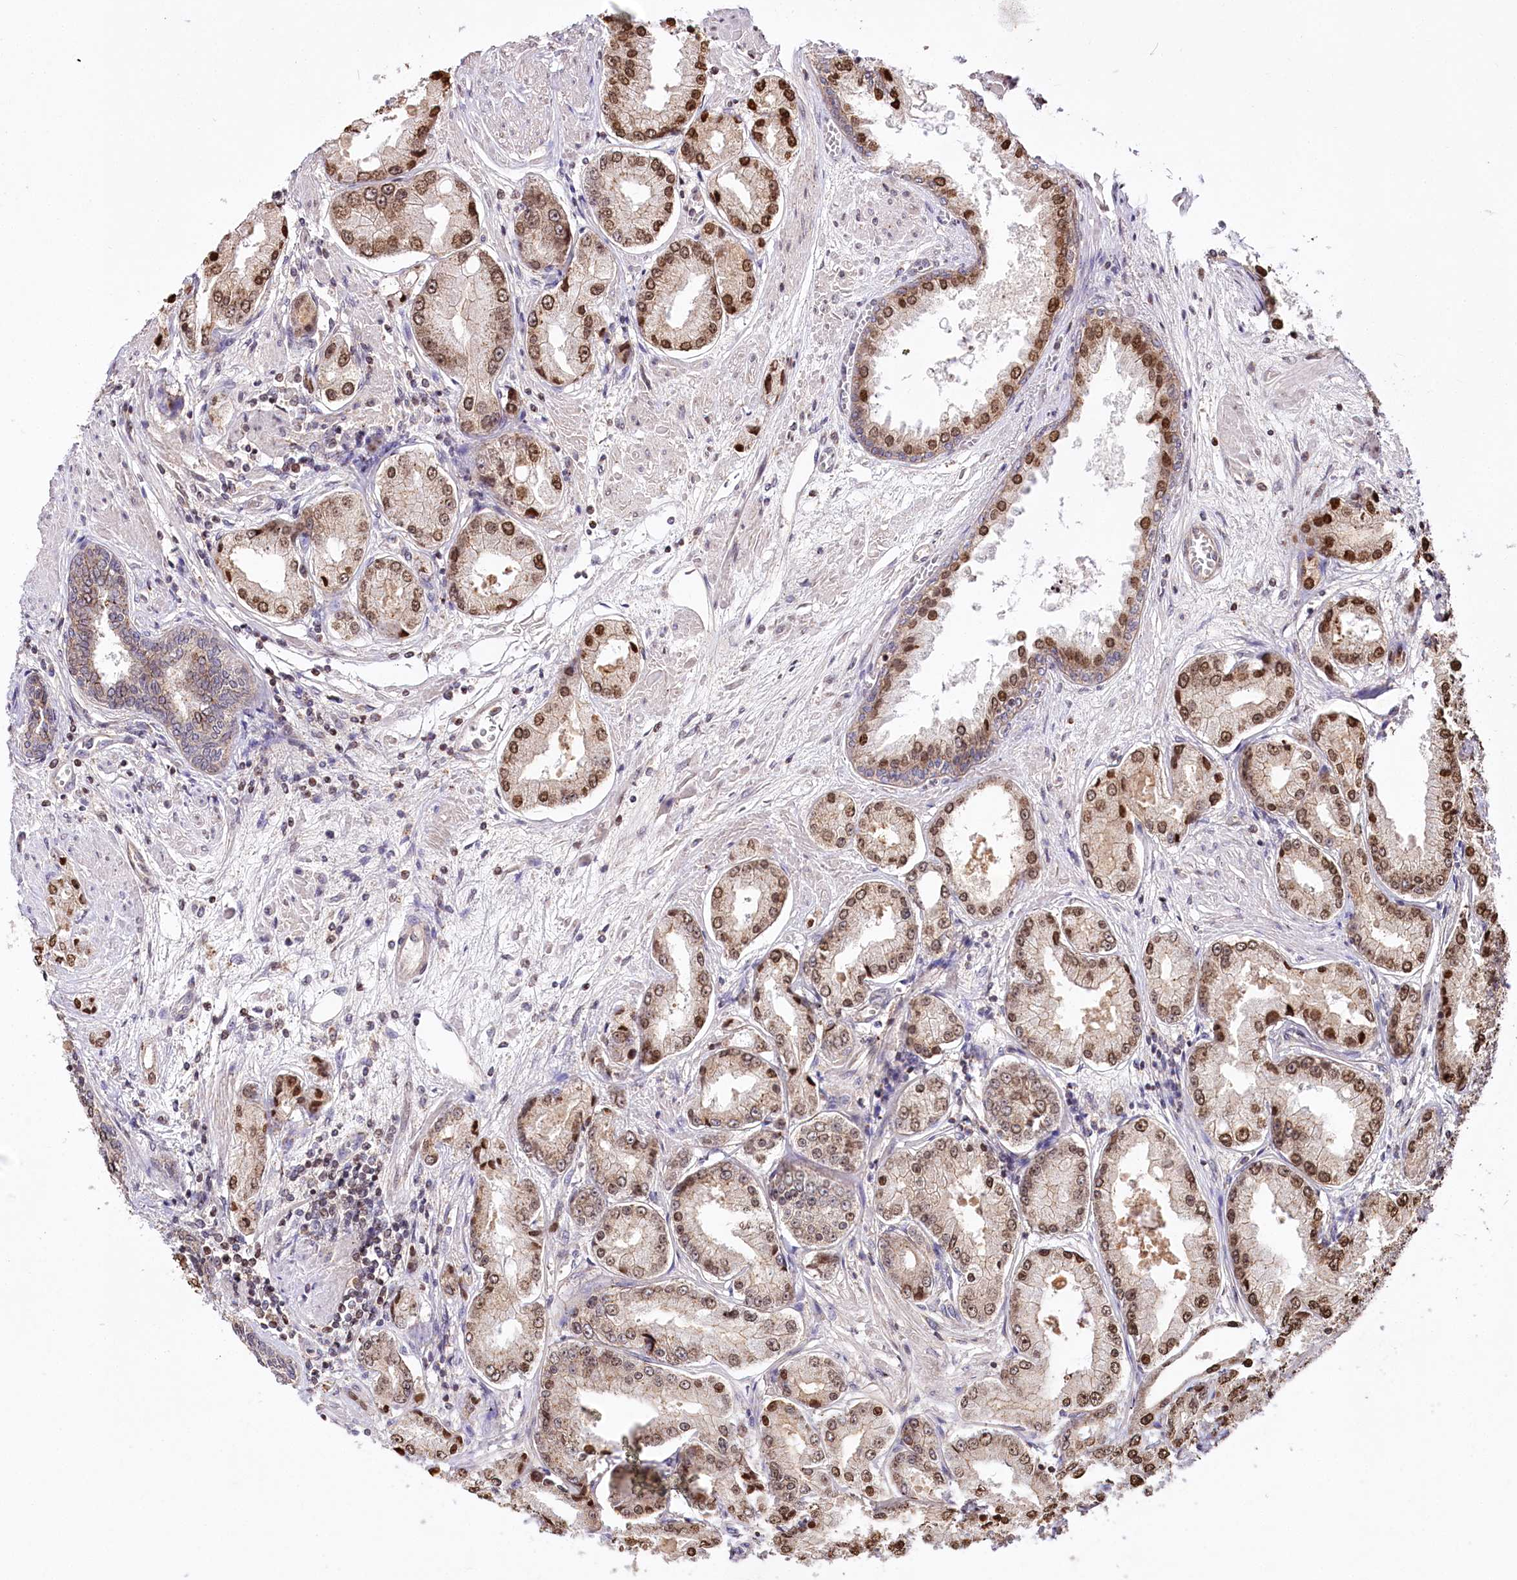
{"staining": {"intensity": "moderate", "quantity": "25%-75%", "location": "nuclear"}, "tissue": "prostate cancer", "cell_type": "Tumor cells", "image_type": "cancer", "snomed": [{"axis": "morphology", "description": "Adenocarcinoma, High grade"}, {"axis": "topography", "description": "Prostate"}], "caption": "A photomicrograph of human adenocarcinoma (high-grade) (prostate) stained for a protein demonstrates moderate nuclear brown staining in tumor cells.", "gene": "ZFYVE27", "patient": {"sex": "male", "age": 59}}